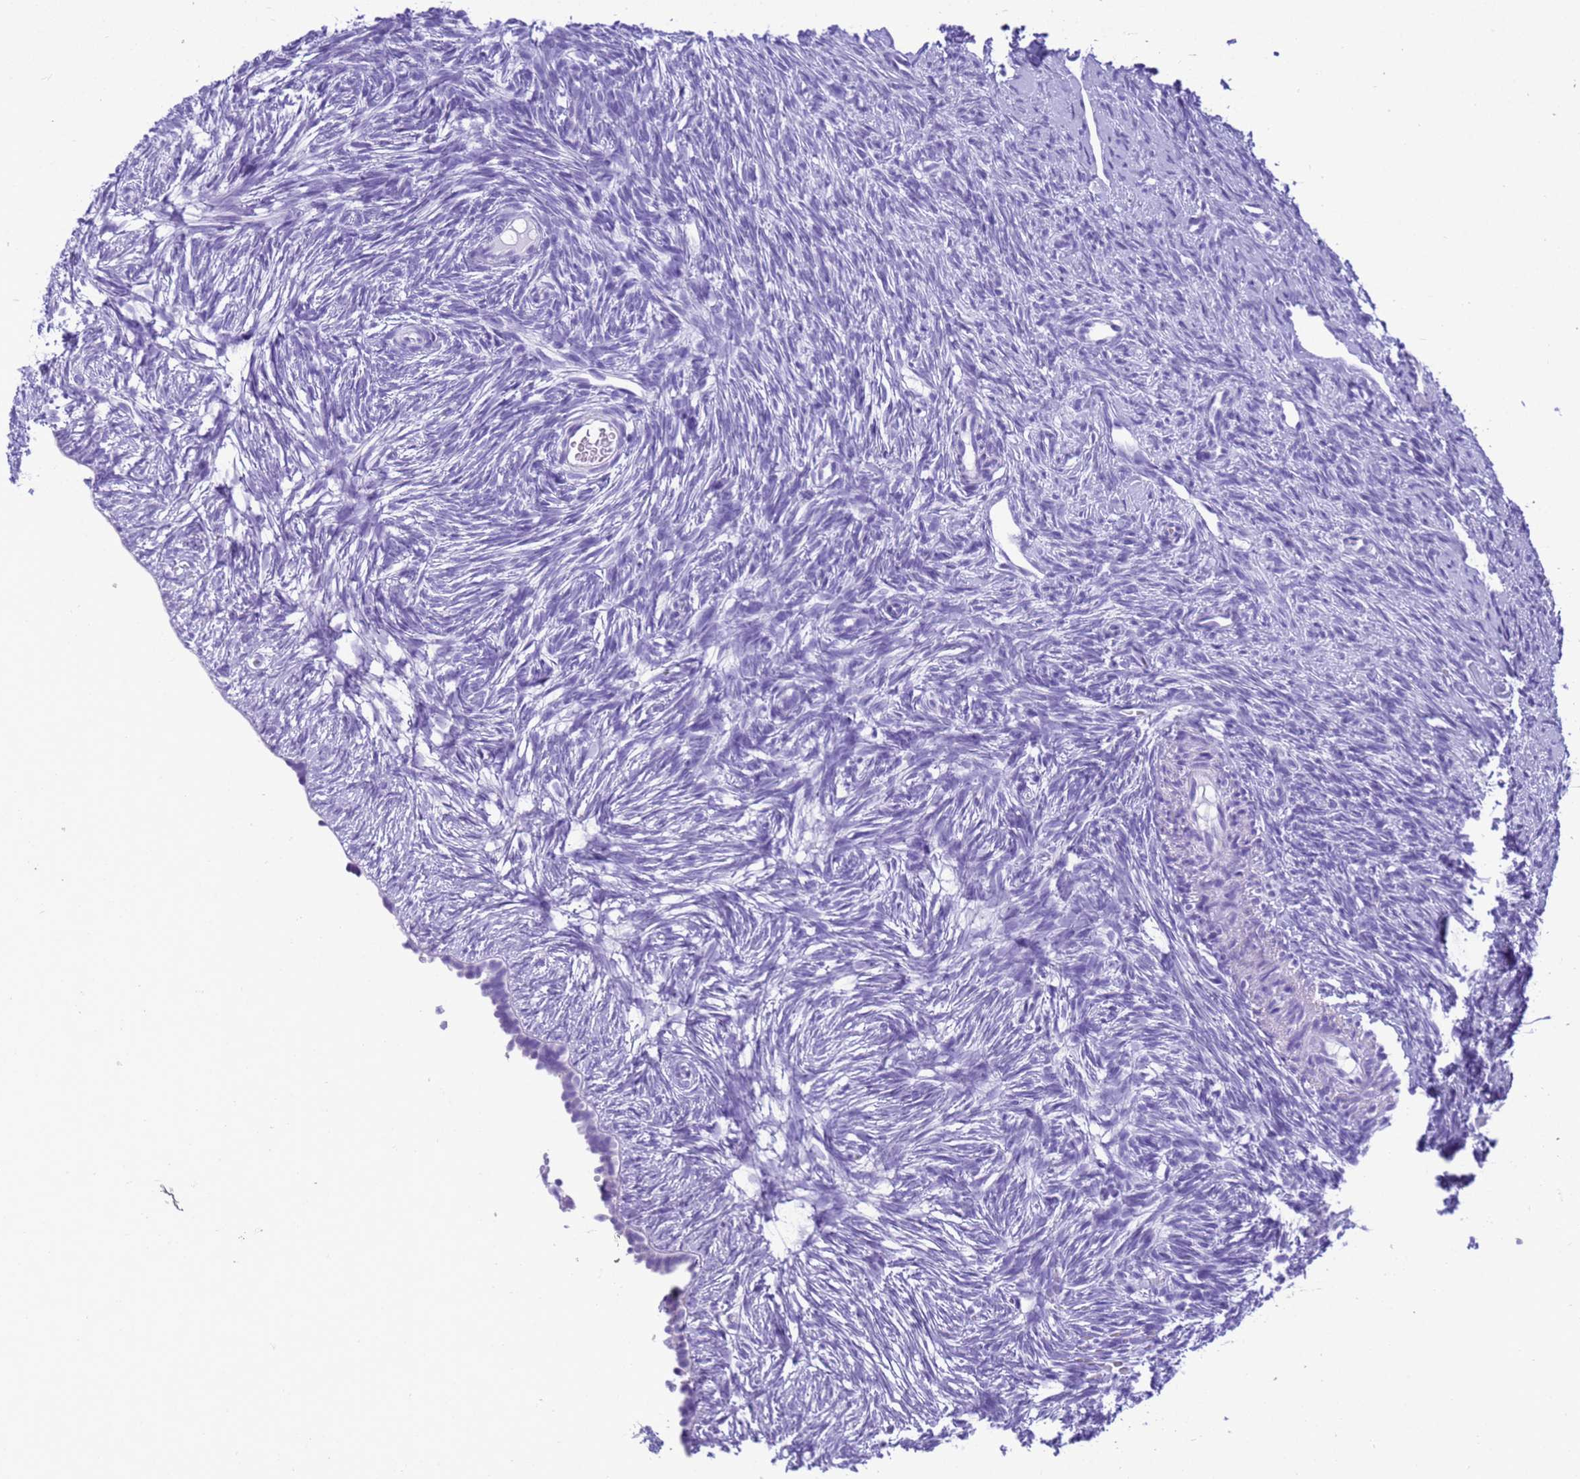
{"staining": {"intensity": "negative", "quantity": "none", "location": "none"}, "tissue": "ovary", "cell_type": "Follicle cells", "image_type": "normal", "snomed": [{"axis": "morphology", "description": "Normal tissue, NOS"}, {"axis": "topography", "description": "Ovary"}], "caption": "DAB immunohistochemical staining of normal human ovary reveals no significant positivity in follicle cells.", "gene": "STATH", "patient": {"sex": "female", "age": 51}}